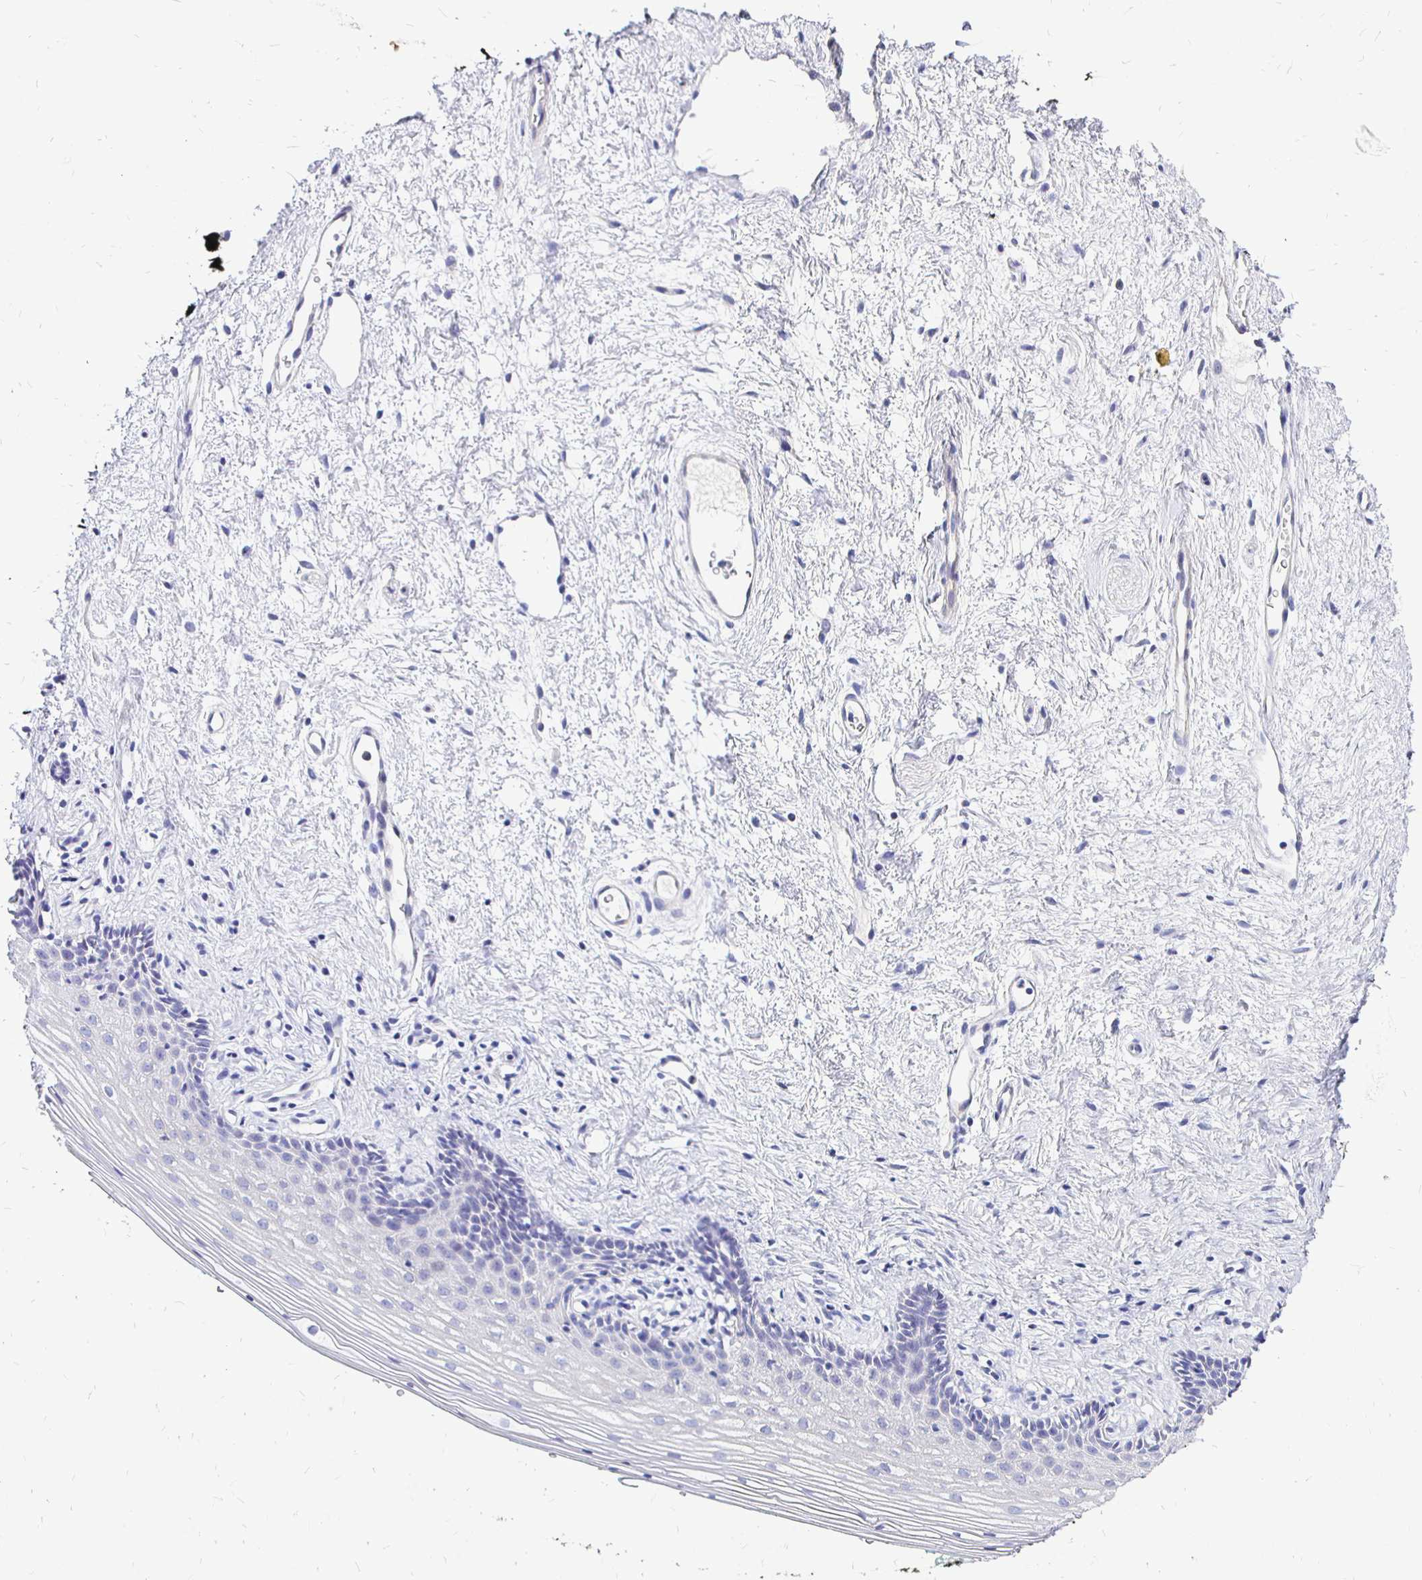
{"staining": {"intensity": "negative", "quantity": "none", "location": "none"}, "tissue": "vagina", "cell_type": "Squamous epithelial cells", "image_type": "normal", "snomed": [{"axis": "morphology", "description": "Normal tissue, NOS"}, {"axis": "topography", "description": "Vagina"}], "caption": "Human vagina stained for a protein using immunohistochemistry (IHC) reveals no positivity in squamous epithelial cells.", "gene": "NECAB1", "patient": {"sex": "female", "age": 42}}